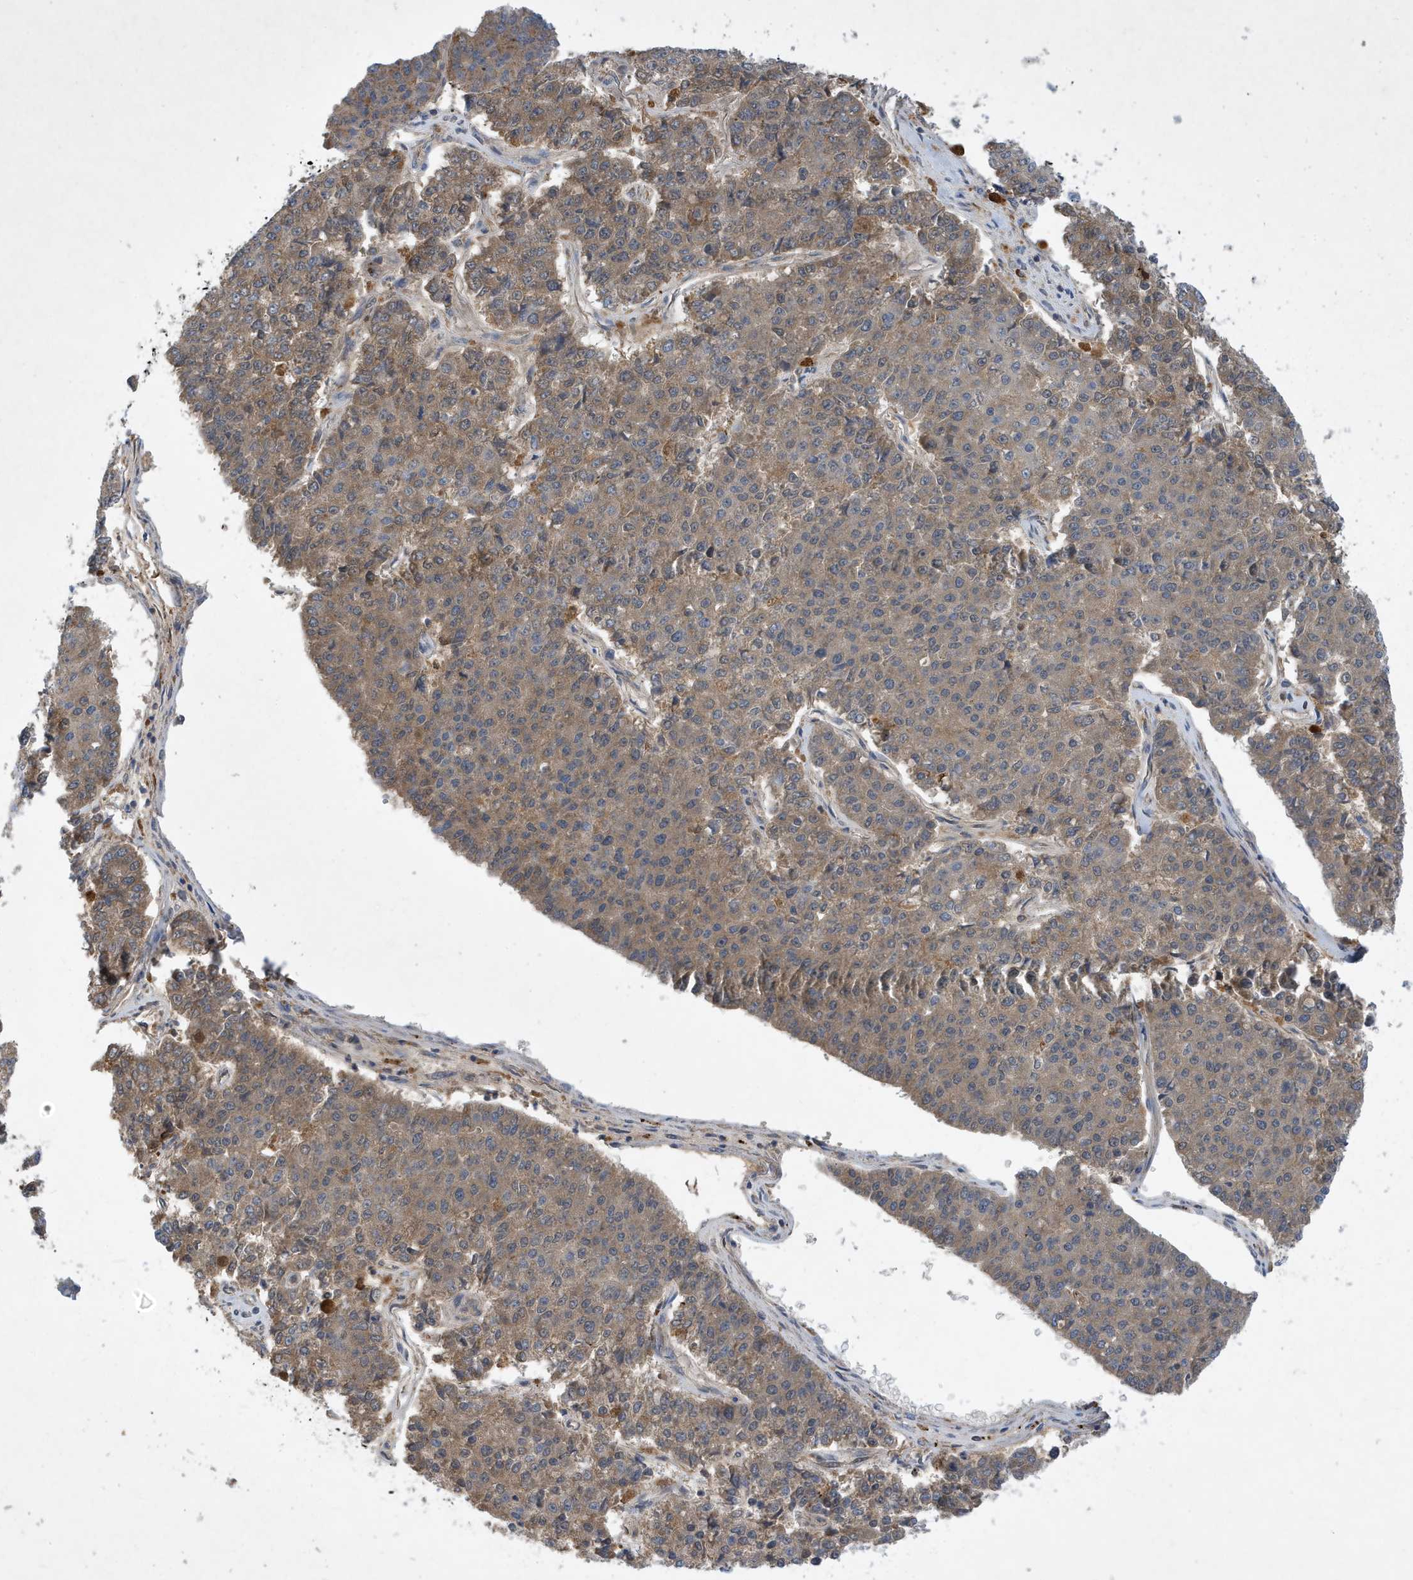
{"staining": {"intensity": "moderate", "quantity": "25%-75%", "location": "cytoplasmic/membranous"}, "tissue": "pancreatic cancer", "cell_type": "Tumor cells", "image_type": "cancer", "snomed": [{"axis": "morphology", "description": "Adenocarcinoma, NOS"}, {"axis": "topography", "description": "Pancreas"}], "caption": "Human adenocarcinoma (pancreatic) stained with a brown dye demonstrates moderate cytoplasmic/membranous positive positivity in approximately 25%-75% of tumor cells.", "gene": "STK19", "patient": {"sex": "male", "age": 50}}